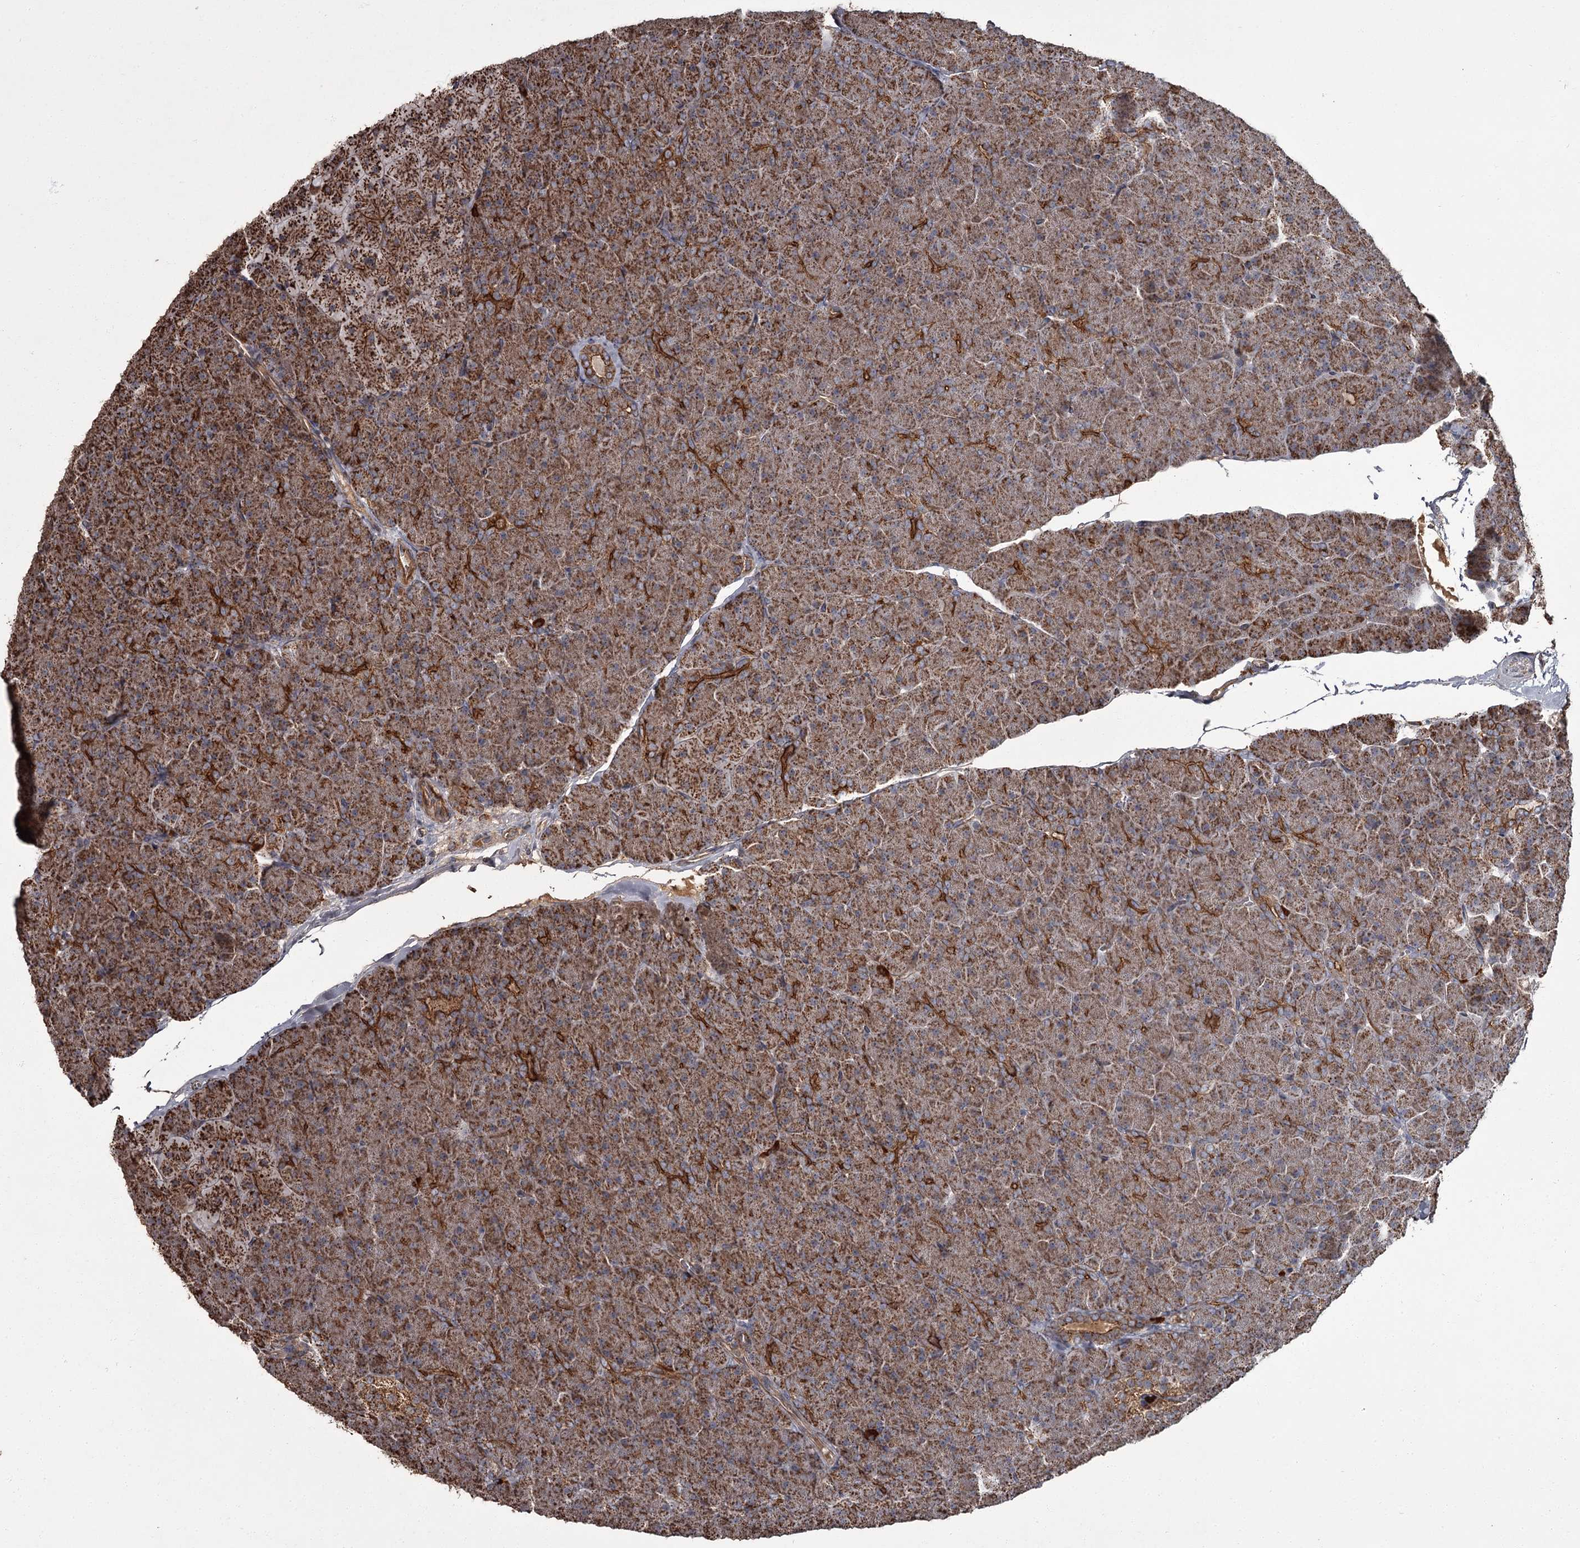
{"staining": {"intensity": "strong", "quantity": ">75%", "location": "cytoplasmic/membranous"}, "tissue": "pancreas", "cell_type": "Exocrine glandular cells", "image_type": "normal", "snomed": [{"axis": "morphology", "description": "Normal tissue, NOS"}, {"axis": "topography", "description": "Pancreas"}], "caption": "Exocrine glandular cells show high levels of strong cytoplasmic/membranous expression in about >75% of cells in unremarkable pancreas.", "gene": "THAP9", "patient": {"sex": "male", "age": 36}}